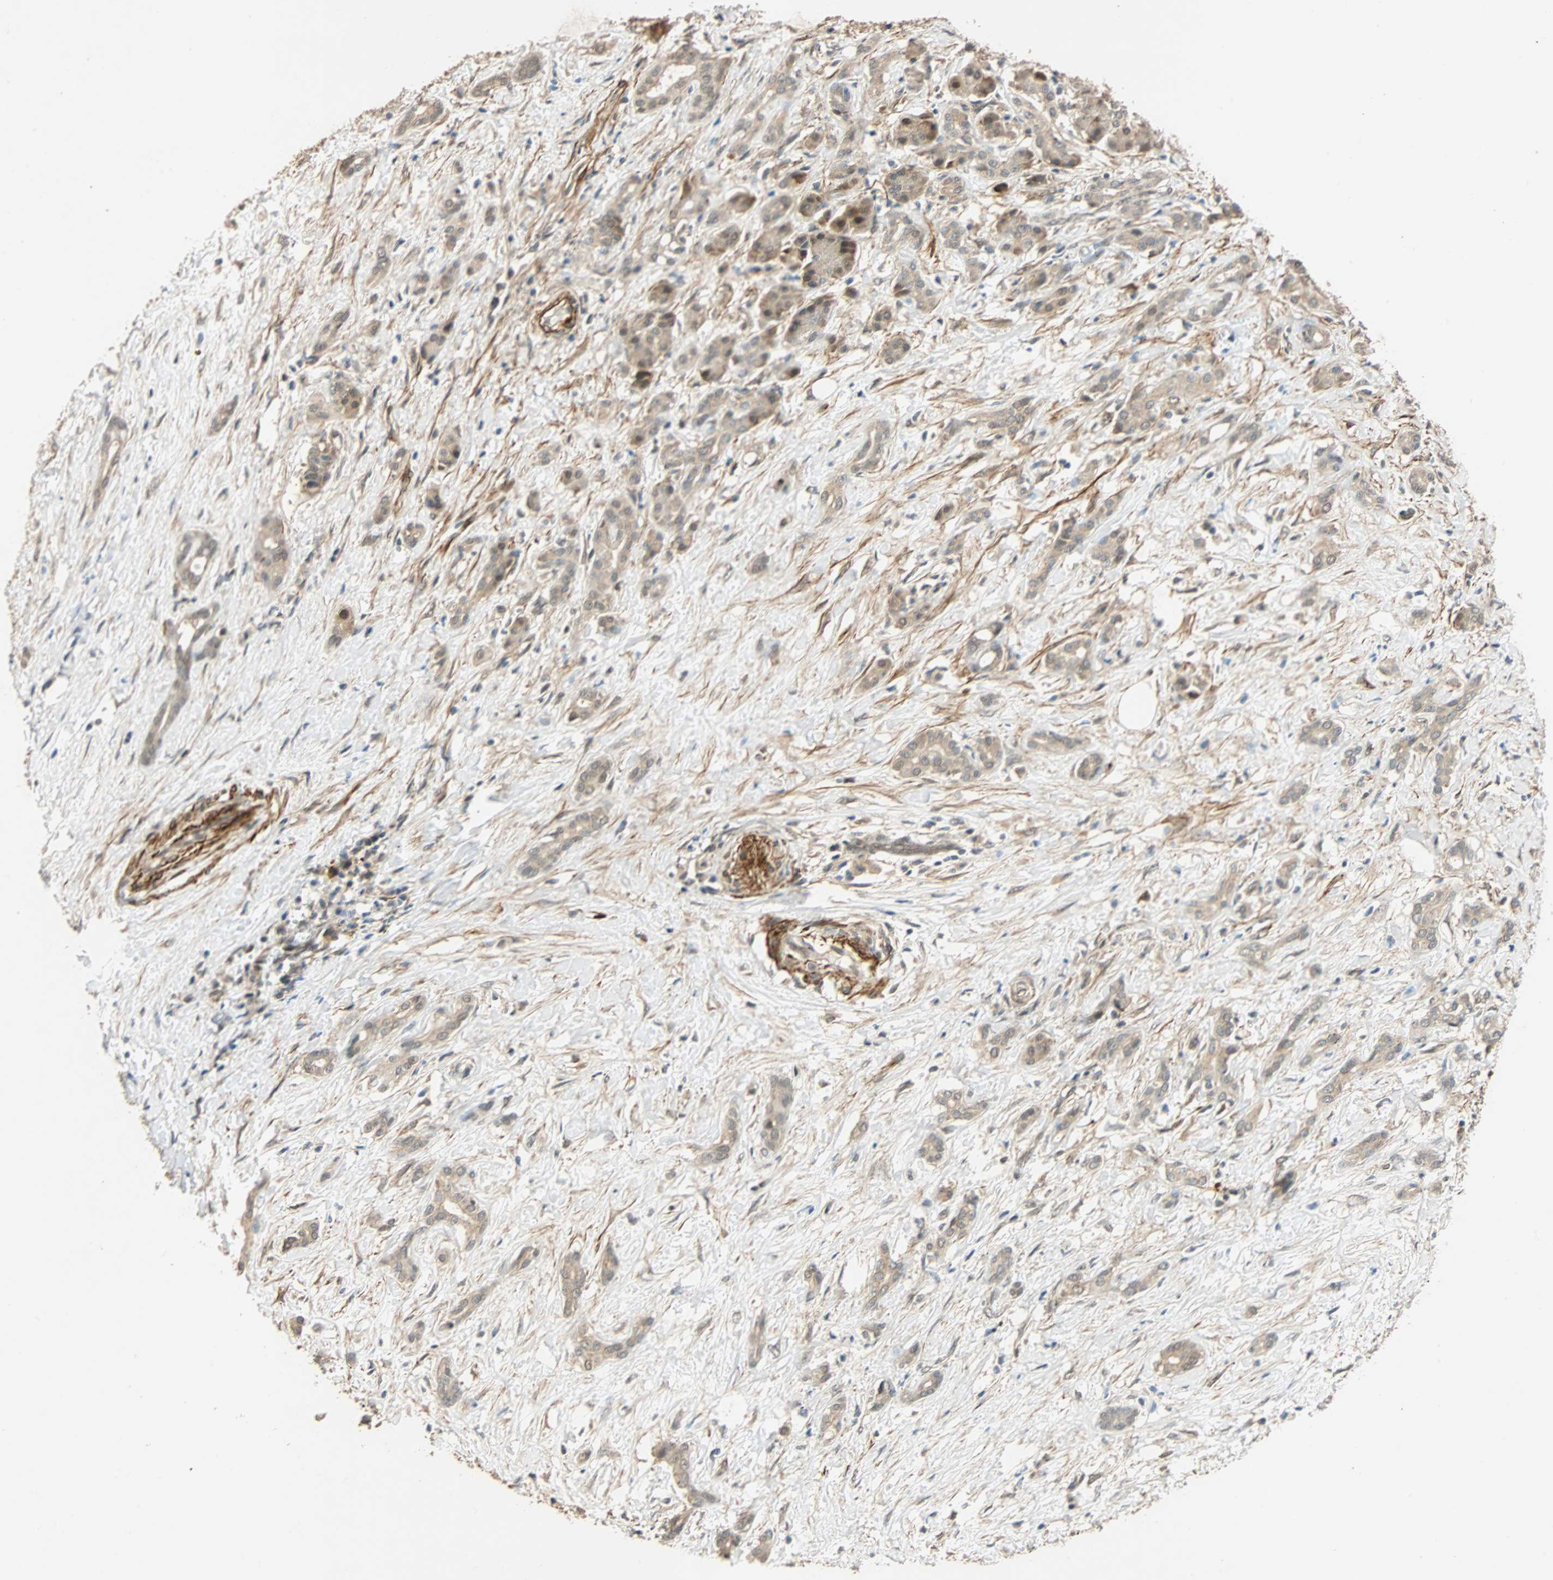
{"staining": {"intensity": "weak", "quantity": "<25%", "location": "cytoplasmic/membranous"}, "tissue": "pancreatic cancer", "cell_type": "Tumor cells", "image_type": "cancer", "snomed": [{"axis": "morphology", "description": "Adenocarcinoma, NOS"}, {"axis": "topography", "description": "Pancreas"}], "caption": "There is no significant expression in tumor cells of pancreatic cancer (adenocarcinoma).", "gene": "QSER1", "patient": {"sex": "male", "age": 41}}